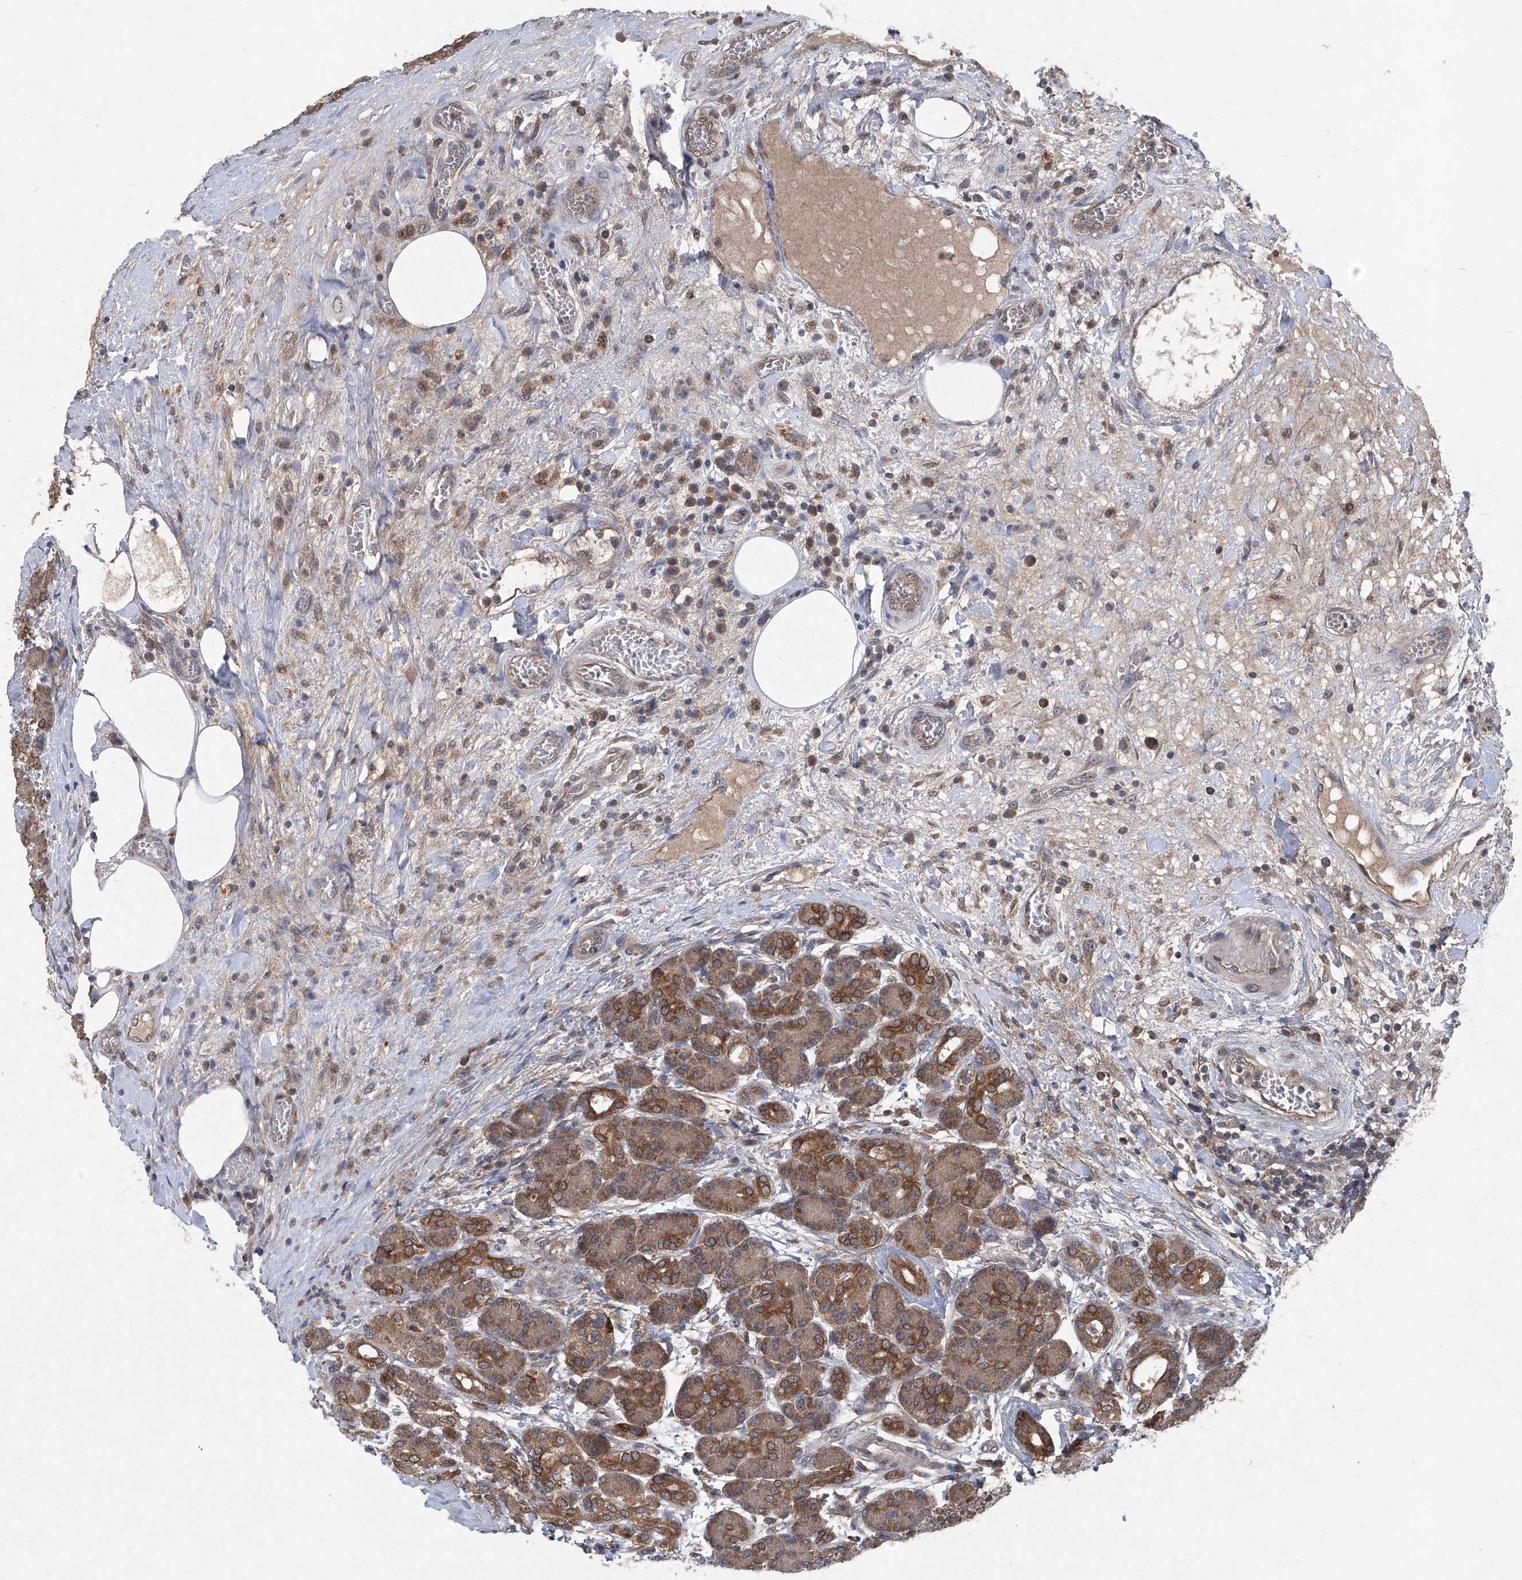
{"staining": {"intensity": "moderate", "quantity": ">75%", "location": "cytoplasmic/membranous"}, "tissue": "pancreas", "cell_type": "Exocrine glandular cells", "image_type": "normal", "snomed": [{"axis": "morphology", "description": "Normal tissue, NOS"}, {"axis": "topography", "description": "Pancreas"}], "caption": "DAB (3,3'-diaminobenzidine) immunohistochemical staining of normal human pancreas reveals moderate cytoplasmic/membranous protein positivity in approximately >75% of exocrine glandular cells. (DAB (3,3'-diaminobenzidine) = brown stain, brightfield microscopy at high magnification).", "gene": "SUMF2", "patient": {"sex": "male", "age": 63}}